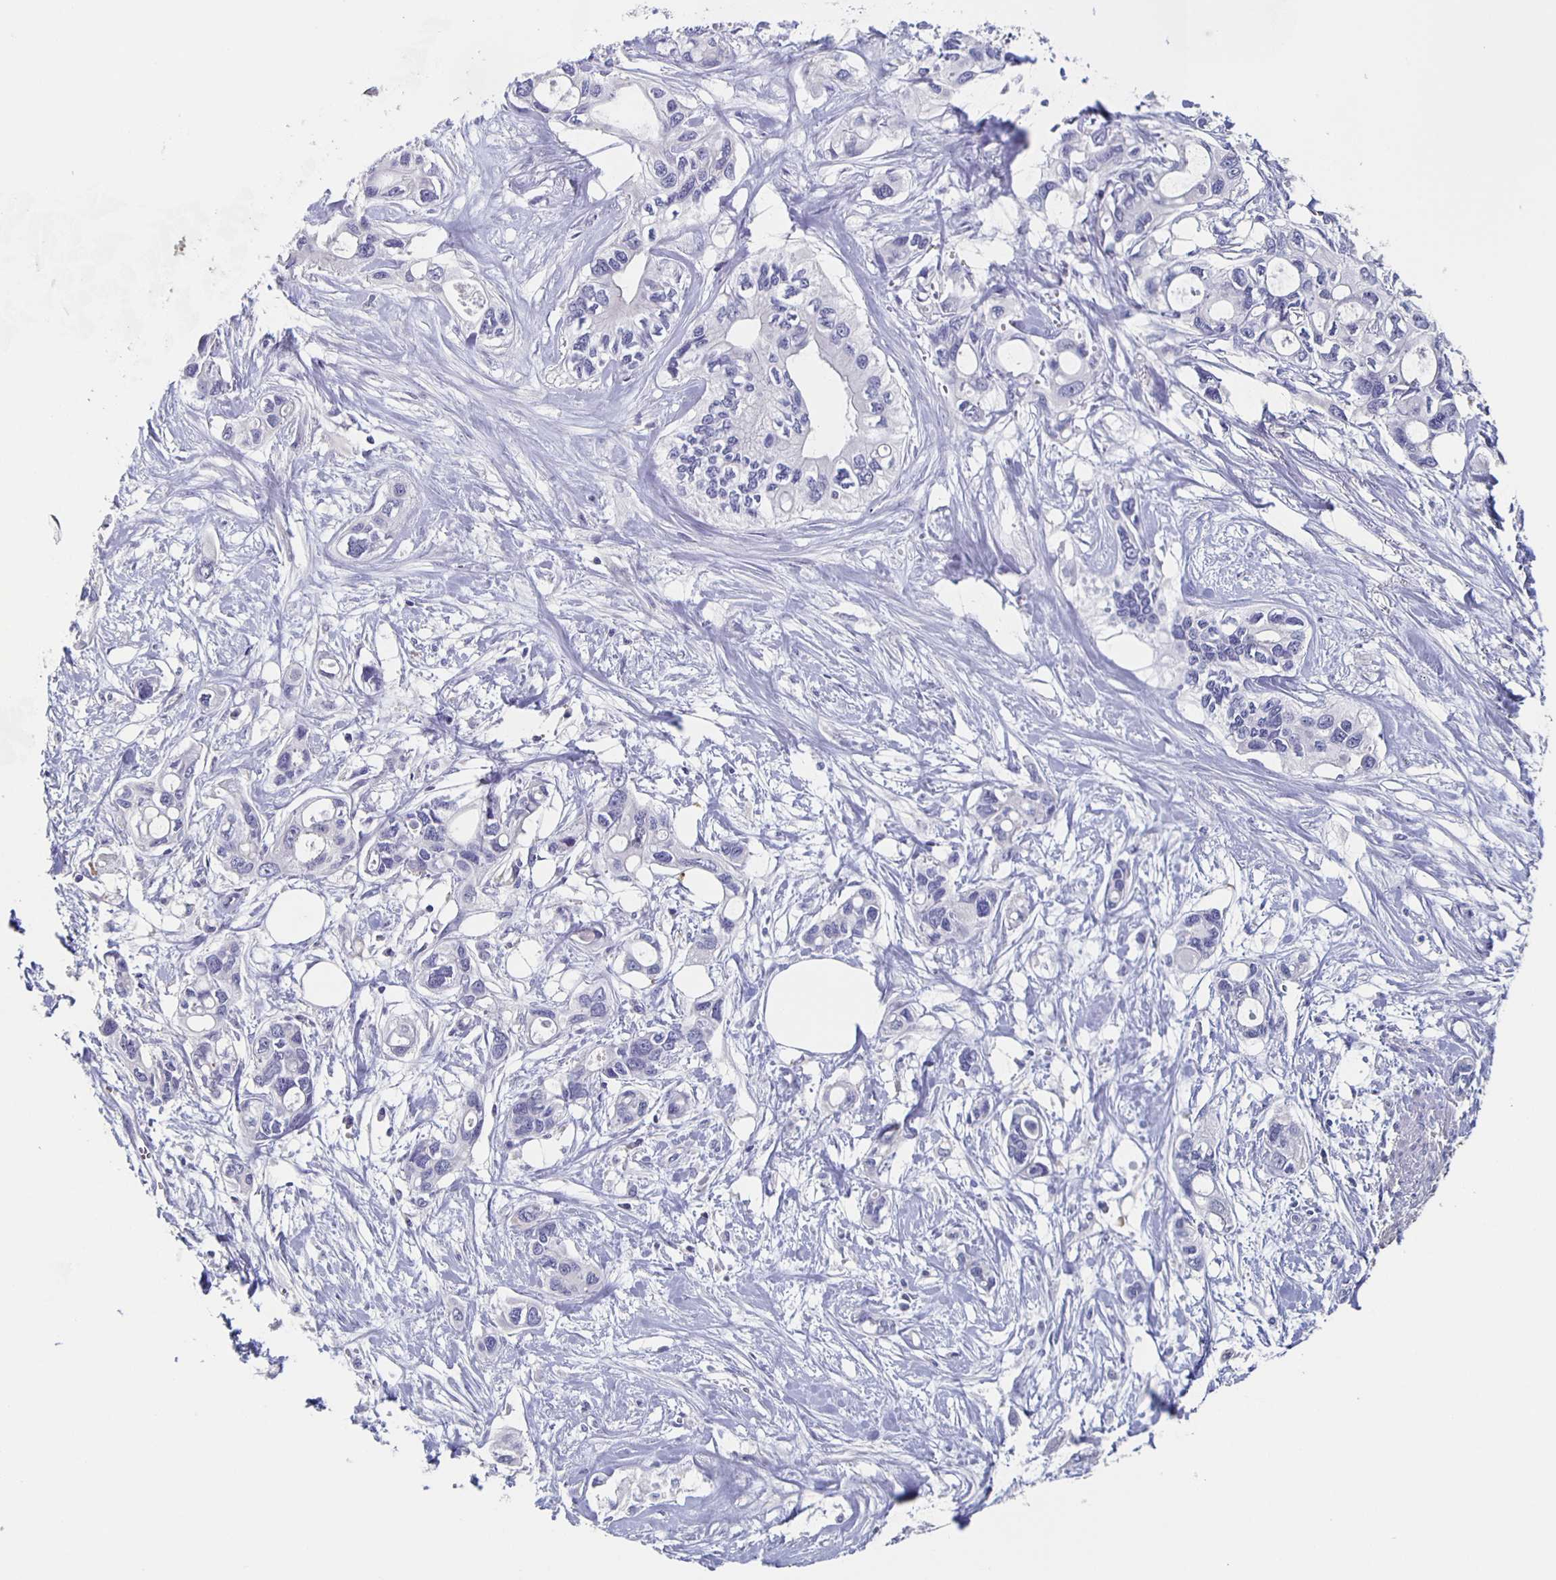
{"staining": {"intensity": "negative", "quantity": "none", "location": "none"}, "tissue": "pancreatic cancer", "cell_type": "Tumor cells", "image_type": "cancer", "snomed": [{"axis": "morphology", "description": "Adenocarcinoma, NOS"}, {"axis": "topography", "description": "Pancreas"}], "caption": "Histopathology image shows no significant protein positivity in tumor cells of pancreatic adenocarcinoma.", "gene": "CACNA2D2", "patient": {"sex": "male", "age": 60}}